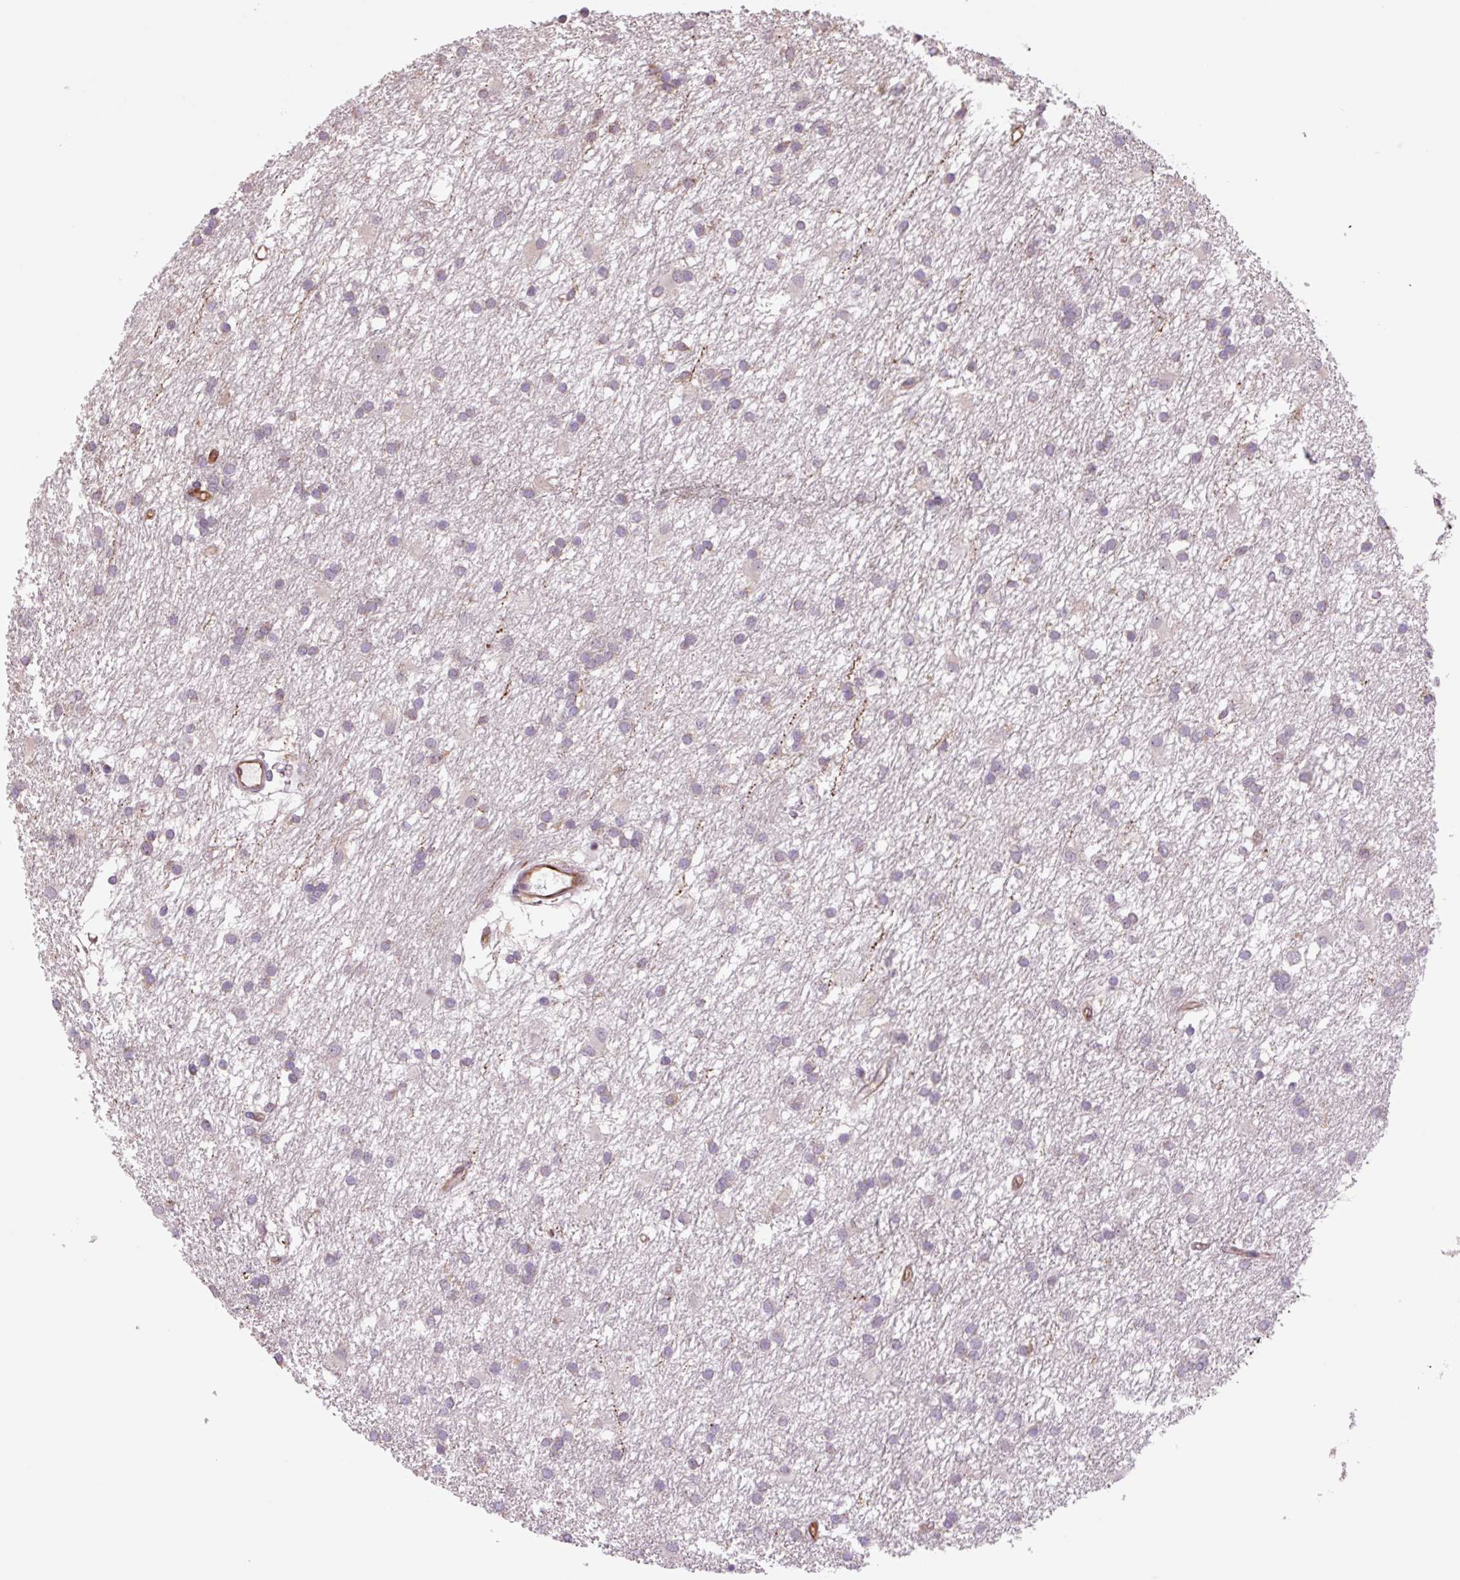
{"staining": {"intensity": "negative", "quantity": "none", "location": "none"}, "tissue": "glioma", "cell_type": "Tumor cells", "image_type": "cancer", "snomed": [{"axis": "morphology", "description": "Glioma, malignant, High grade"}, {"axis": "topography", "description": "Brain"}], "caption": "High magnification brightfield microscopy of malignant glioma (high-grade) stained with DAB (3,3'-diaminobenzidine) (brown) and counterstained with hematoxylin (blue): tumor cells show no significant staining.", "gene": "PLA2G4A", "patient": {"sex": "male", "age": 77}}